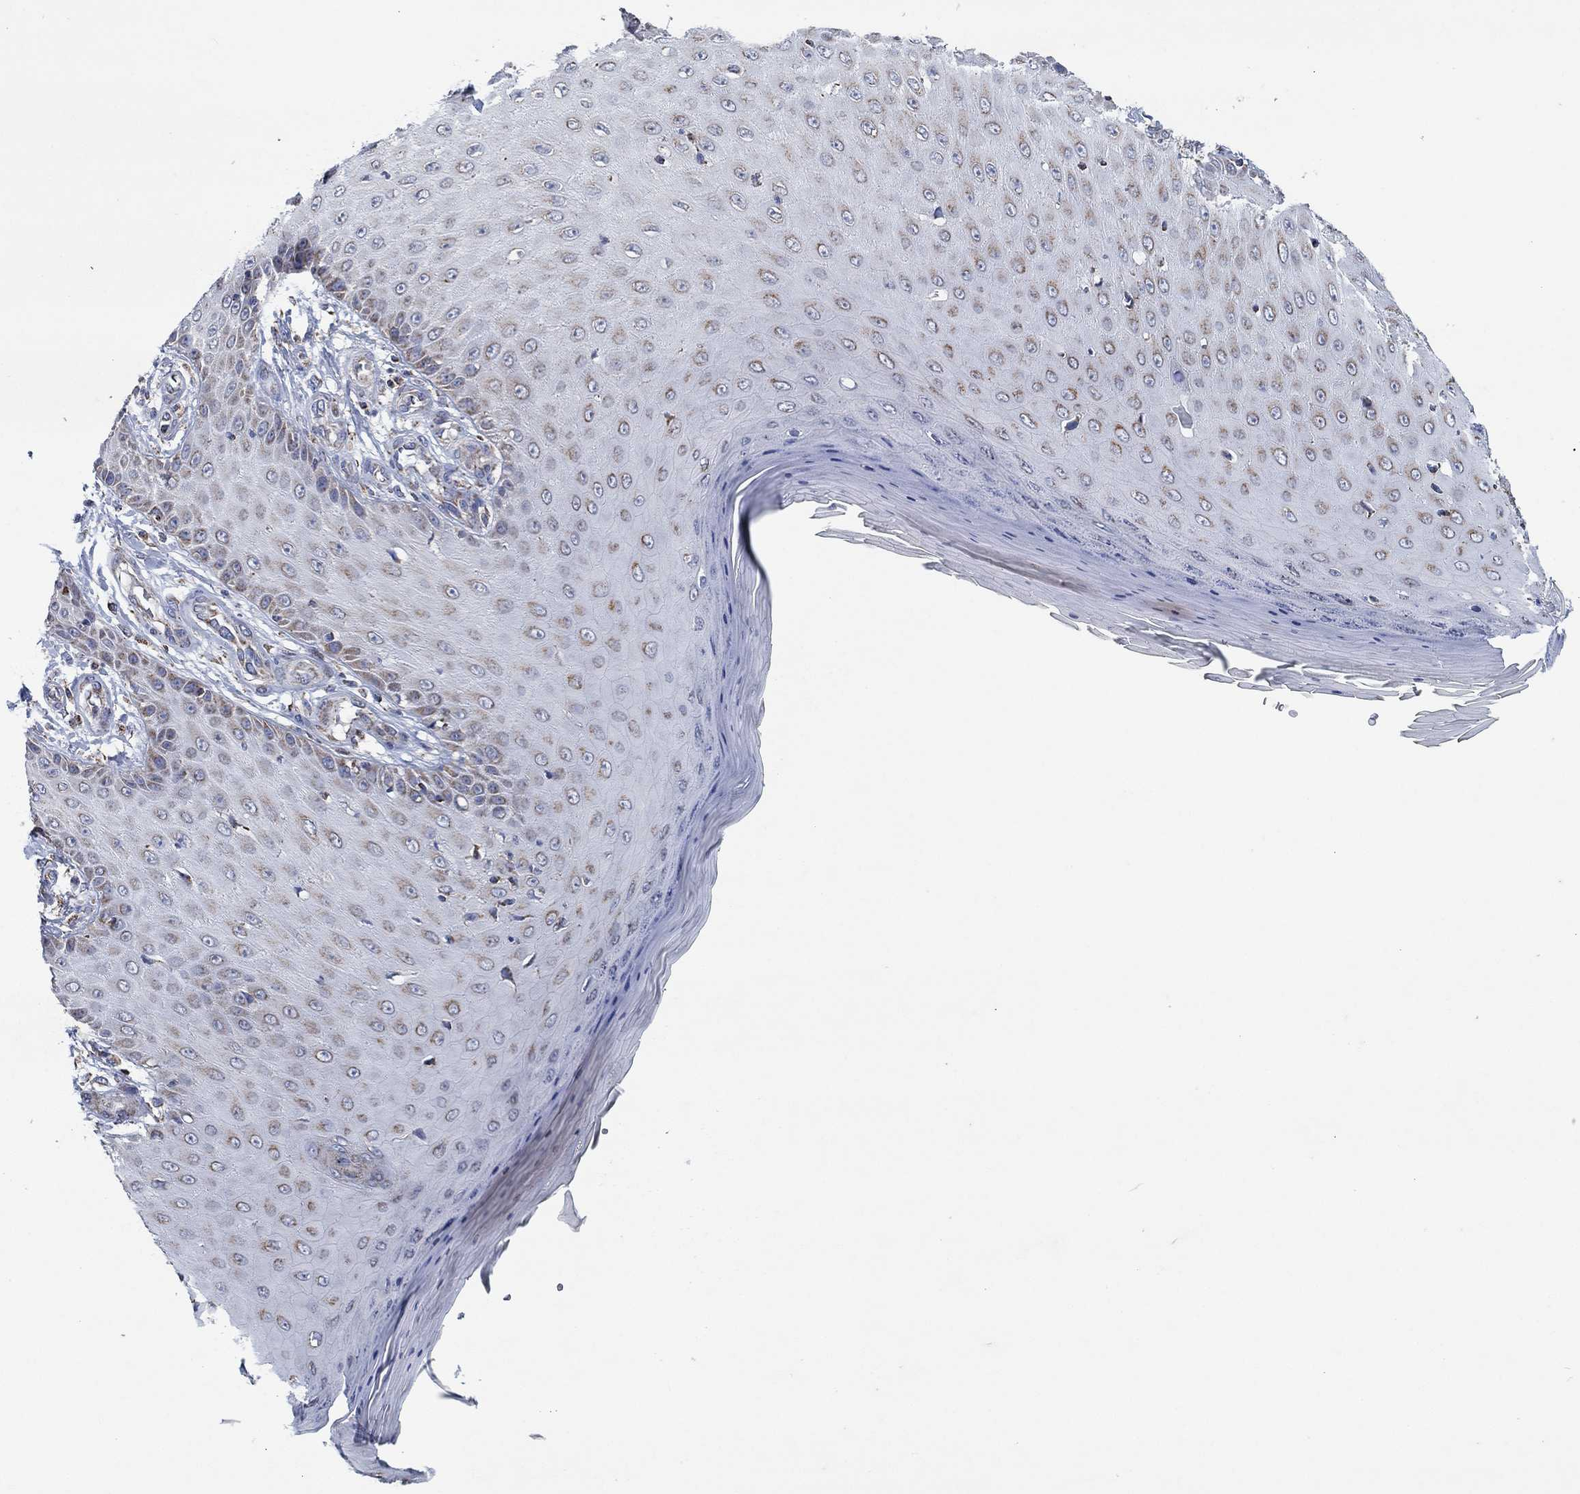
{"staining": {"intensity": "moderate", "quantity": ">75%", "location": "cytoplasmic/membranous"}, "tissue": "skin cancer", "cell_type": "Tumor cells", "image_type": "cancer", "snomed": [{"axis": "morphology", "description": "Inflammation, NOS"}, {"axis": "morphology", "description": "Squamous cell carcinoma, NOS"}, {"axis": "topography", "description": "Skin"}], "caption": "High-magnification brightfield microscopy of skin cancer (squamous cell carcinoma) stained with DAB (3,3'-diaminobenzidine) (brown) and counterstained with hematoxylin (blue). tumor cells exhibit moderate cytoplasmic/membranous positivity is present in approximately>75% of cells.", "gene": "C9orf85", "patient": {"sex": "male", "age": 70}}